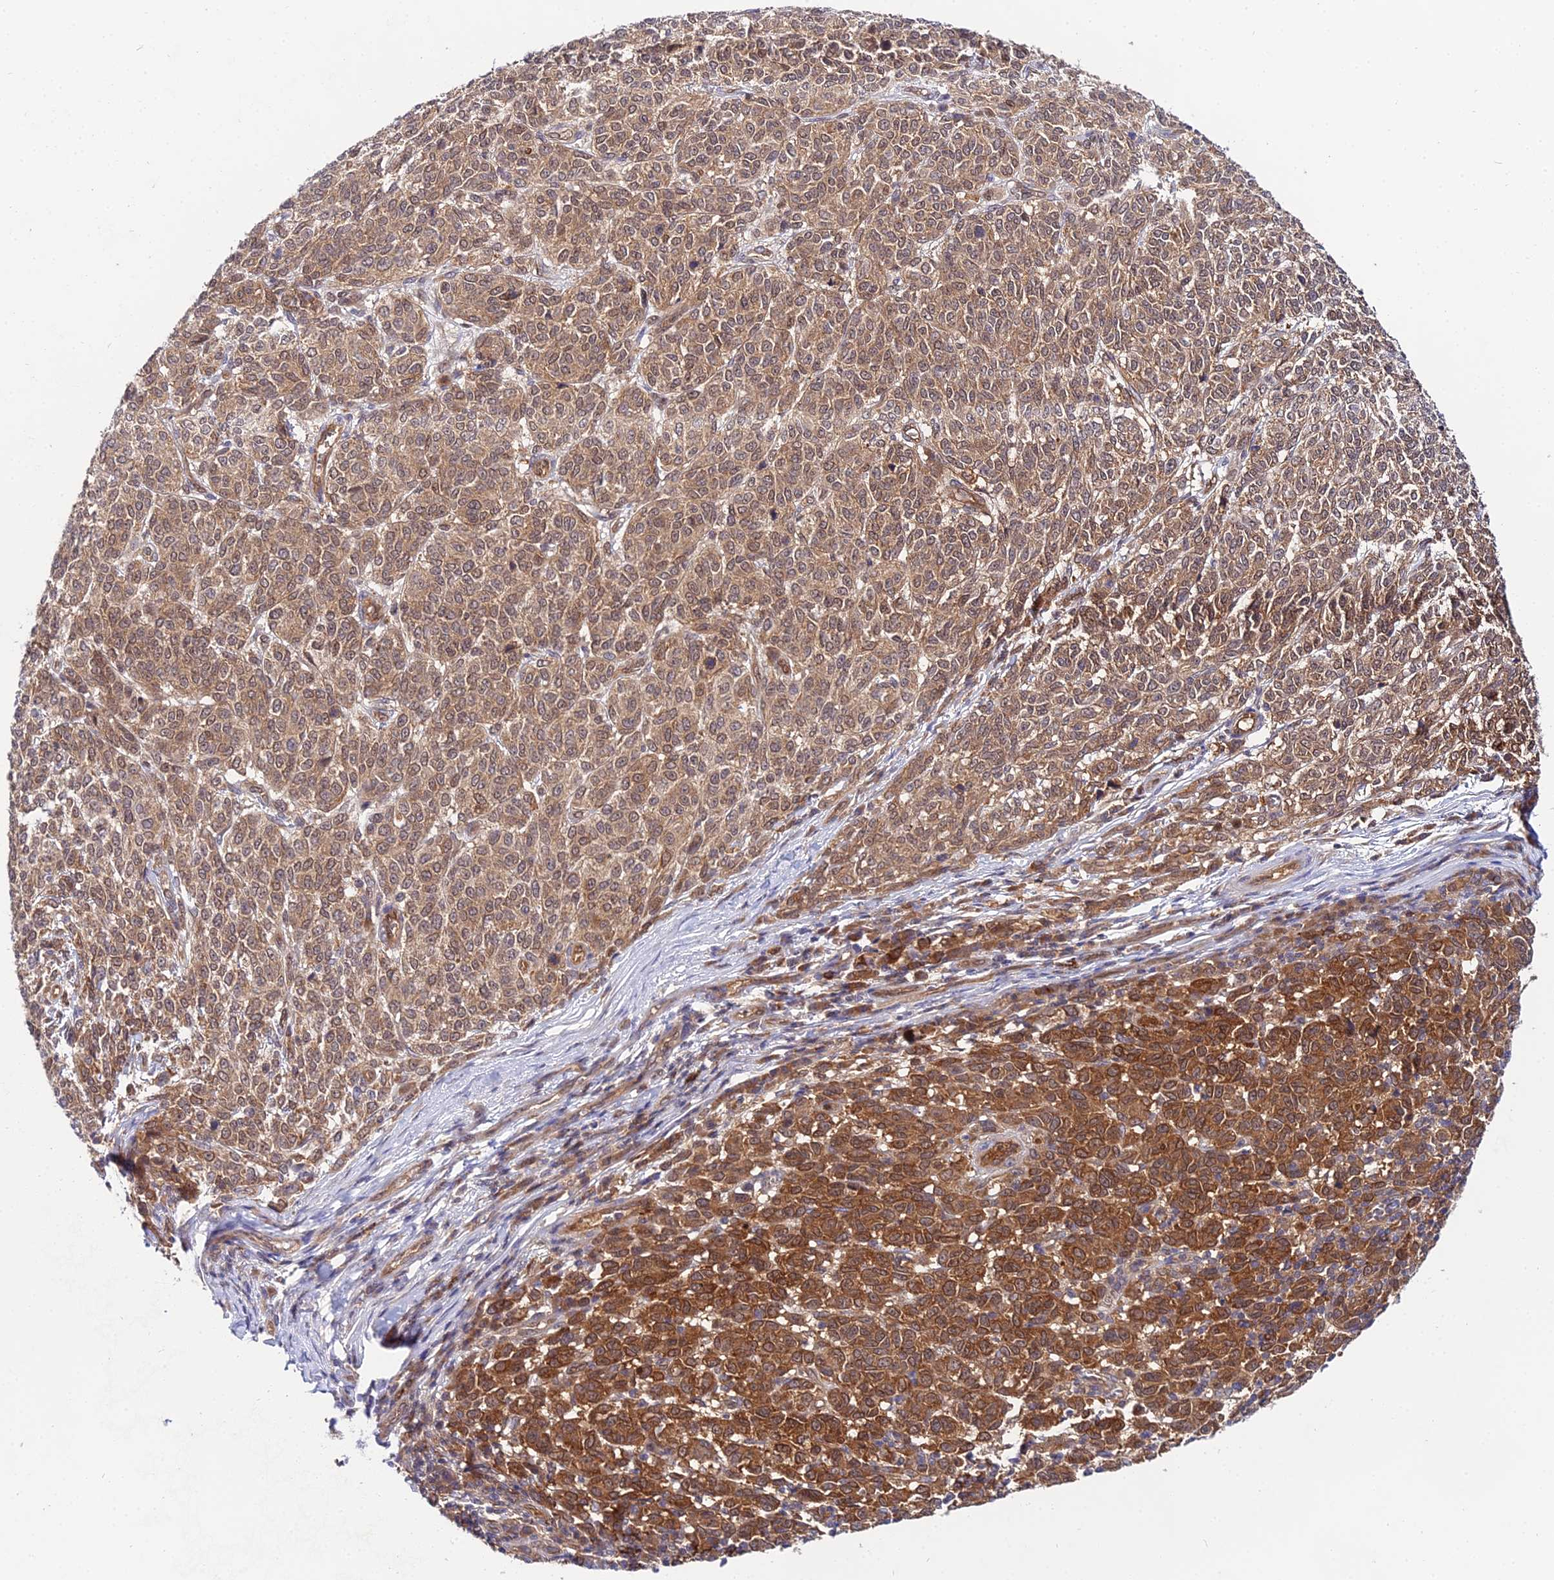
{"staining": {"intensity": "strong", "quantity": ">75%", "location": "cytoplasmic/membranous"}, "tissue": "melanoma", "cell_type": "Tumor cells", "image_type": "cancer", "snomed": [{"axis": "morphology", "description": "Malignant melanoma, NOS"}, {"axis": "topography", "description": "Skin"}], "caption": "An immunohistochemistry histopathology image of neoplastic tissue is shown. Protein staining in brown highlights strong cytoplasmic/membranous positivity in melanoma within tumor cells.", "gene": "PPP2R2C", "patient": {"sex": "male", "age": 49}}